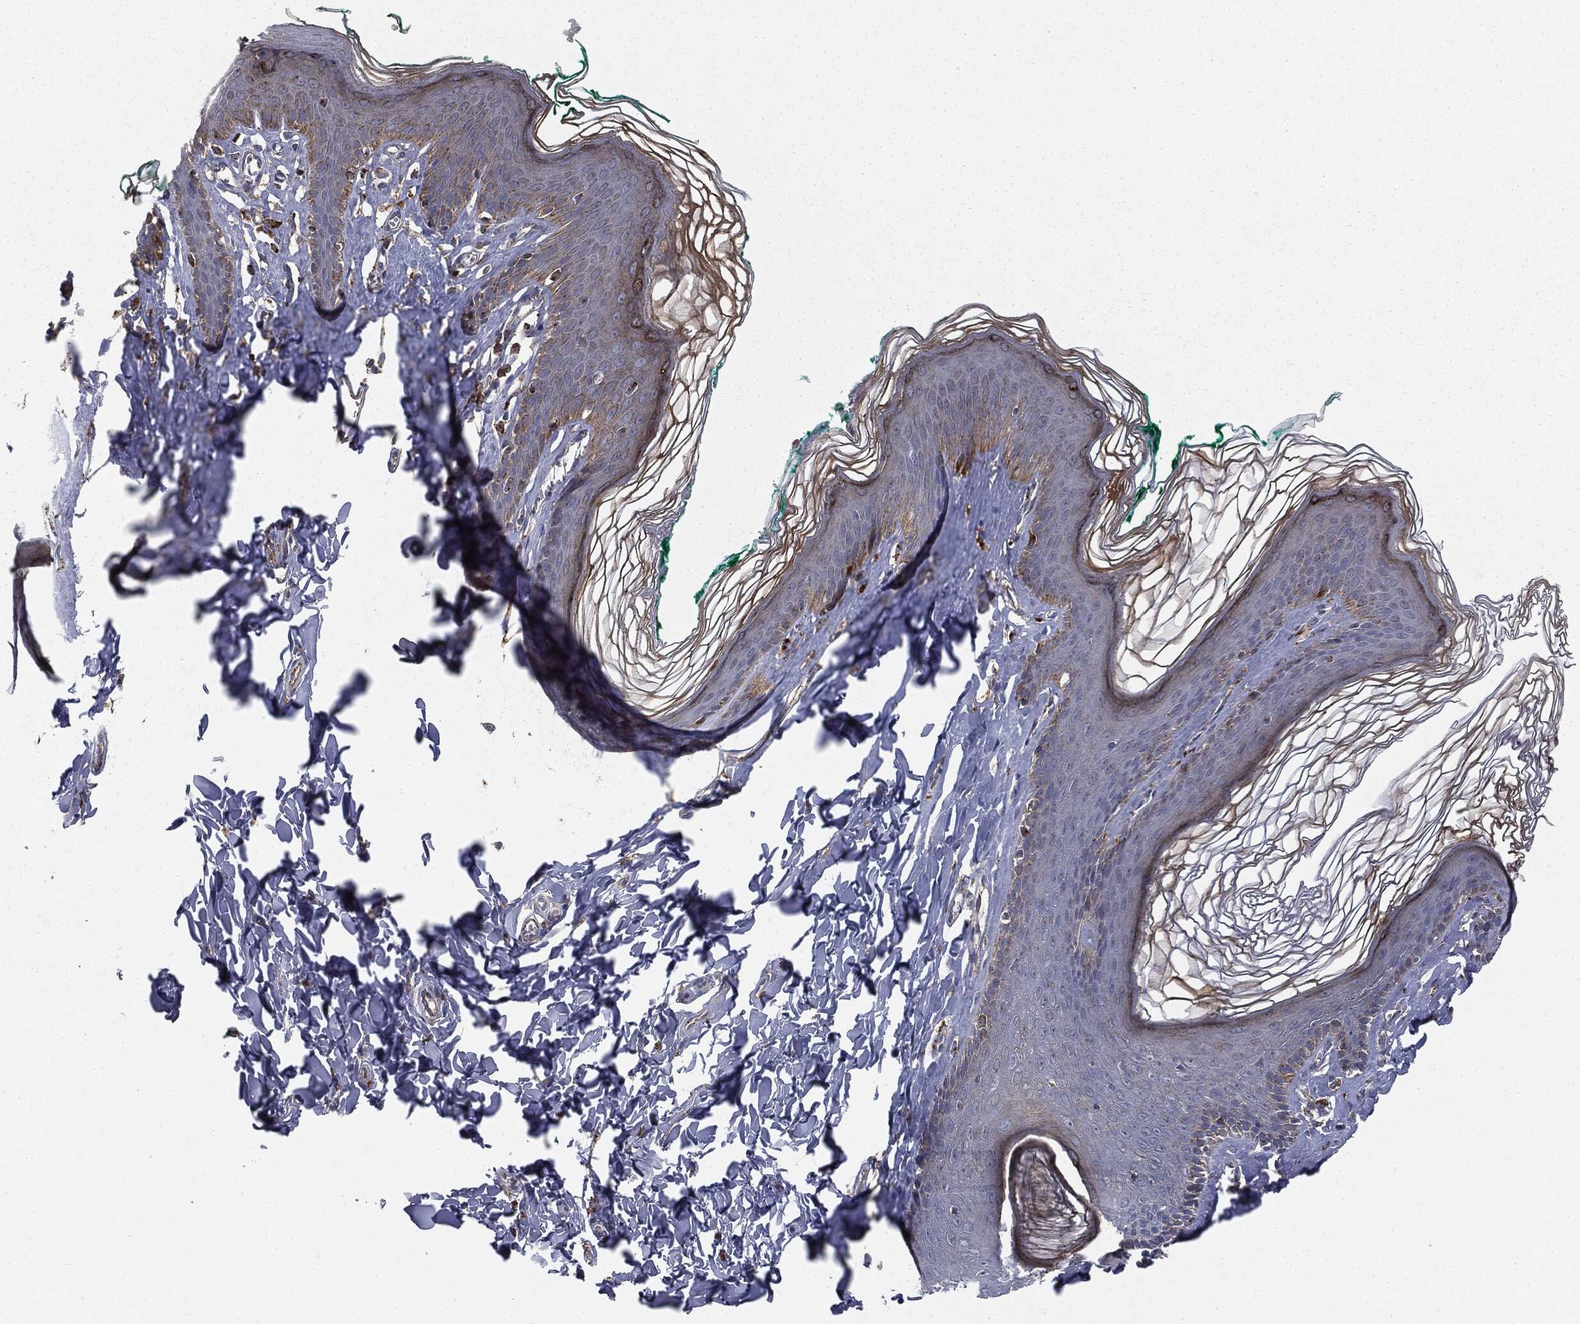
{"staining": {"intensity": "strong", "quantity": "<25%", "location": "cytoplasmic/membranous"}, "tissue": "skin", "cell_type": "Epidermal cells", "image_type": "normal", "snomed": [{"axis": "morphology", "description": "Normal tissue, NOS"}, {"axis": "topography", "description": "Vulva"}], "caption": "Brown immunohistochemical staining in normal skin displays strong cytoplasmic/membranous positivity in about <25% of epidermal cells.", "gene": "CTSA", "patient": {"sex": "female", "age": 66}}